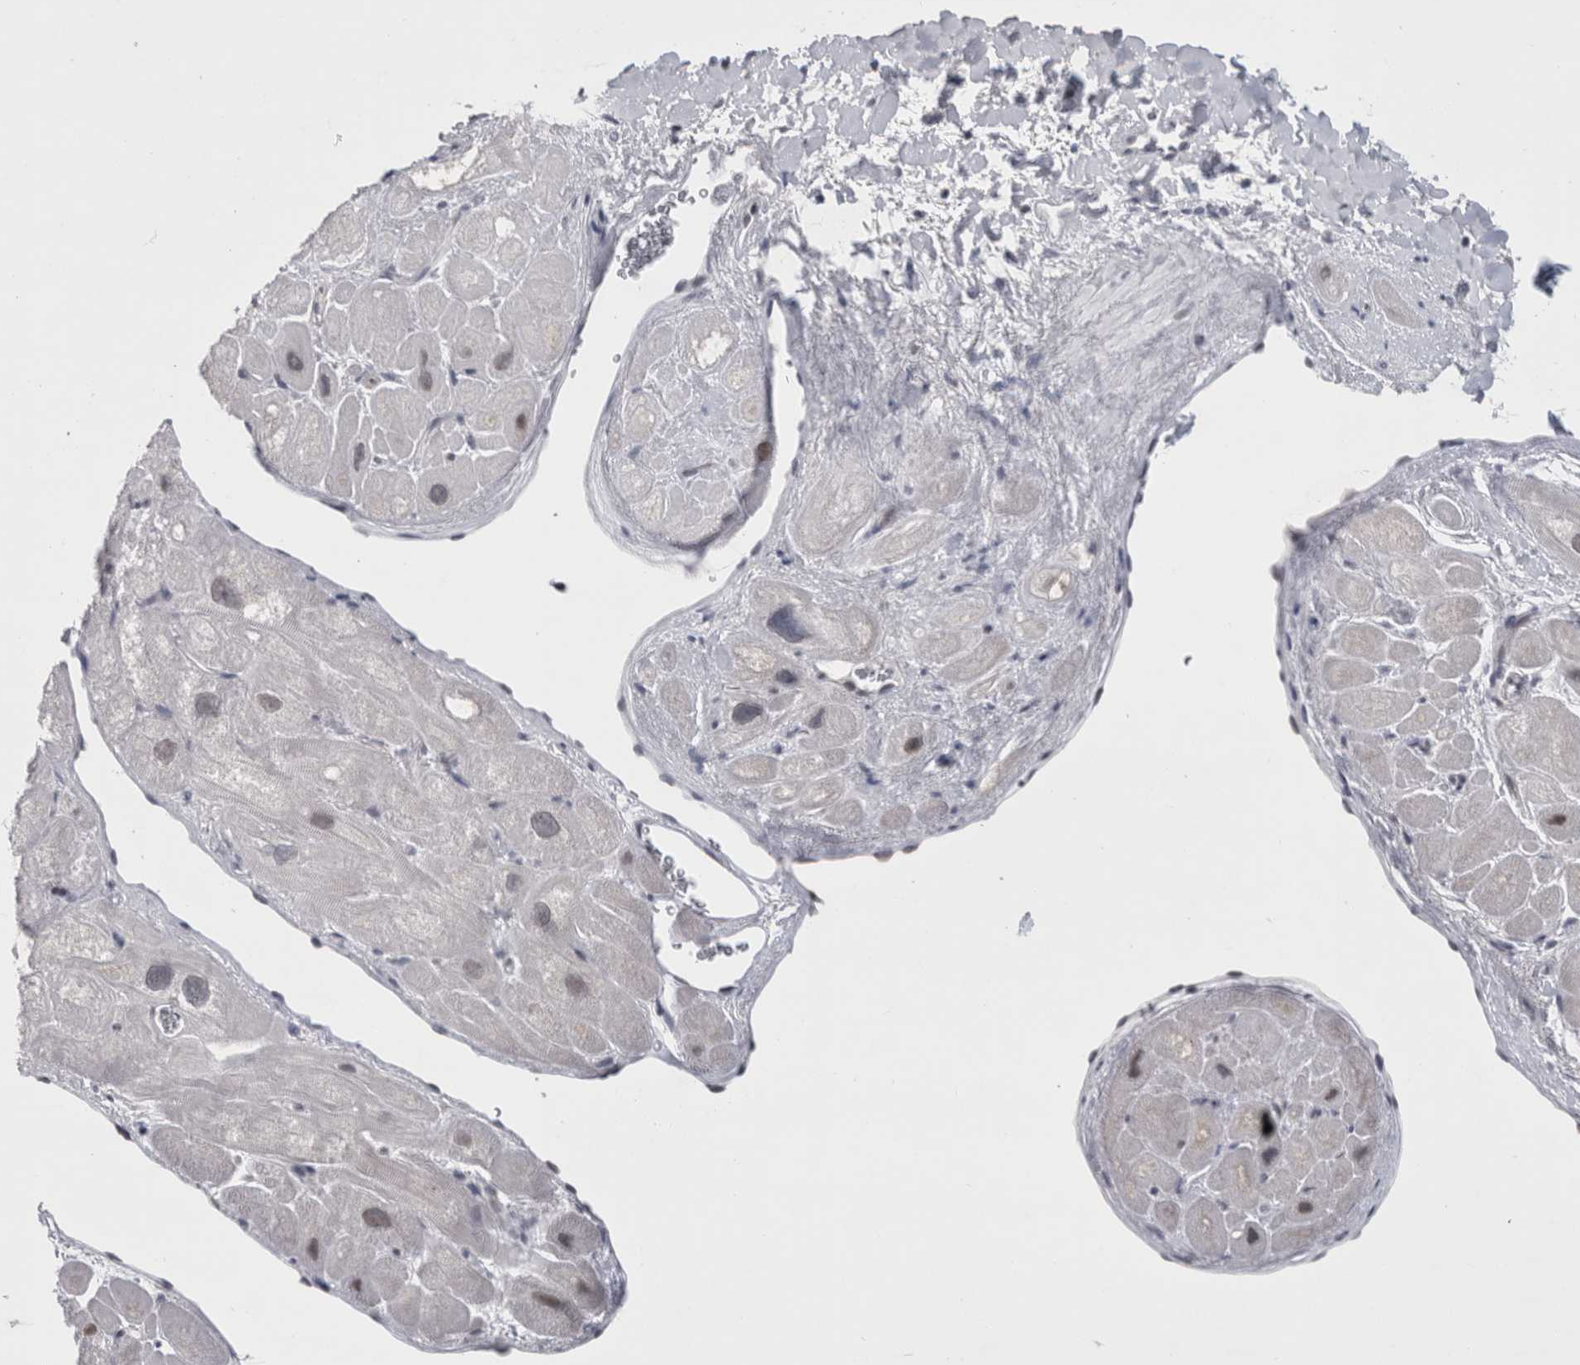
{"staining": {"intensity": "moderate", "quantity": "25%-75%", "location": "cytoplasmic/membranous"}, "tissue": "heart muscle", "cell_type": "Cardiomyocytes", "image_type": "normal", "snomed": [{"axis": "morphology", "description": "Normal tissue, NOS"}, {"axis": "topography", "description": "Heart"}], "caption": "About 25%-75% of cardiomyocytes in benign human heart muscle reveal moderate cytoplasmic/membranous protein positivity as visualized by brown immunohistochemical staining.", "gene": "PSMB2", "patient": {"sex": "male", "age": 49}}